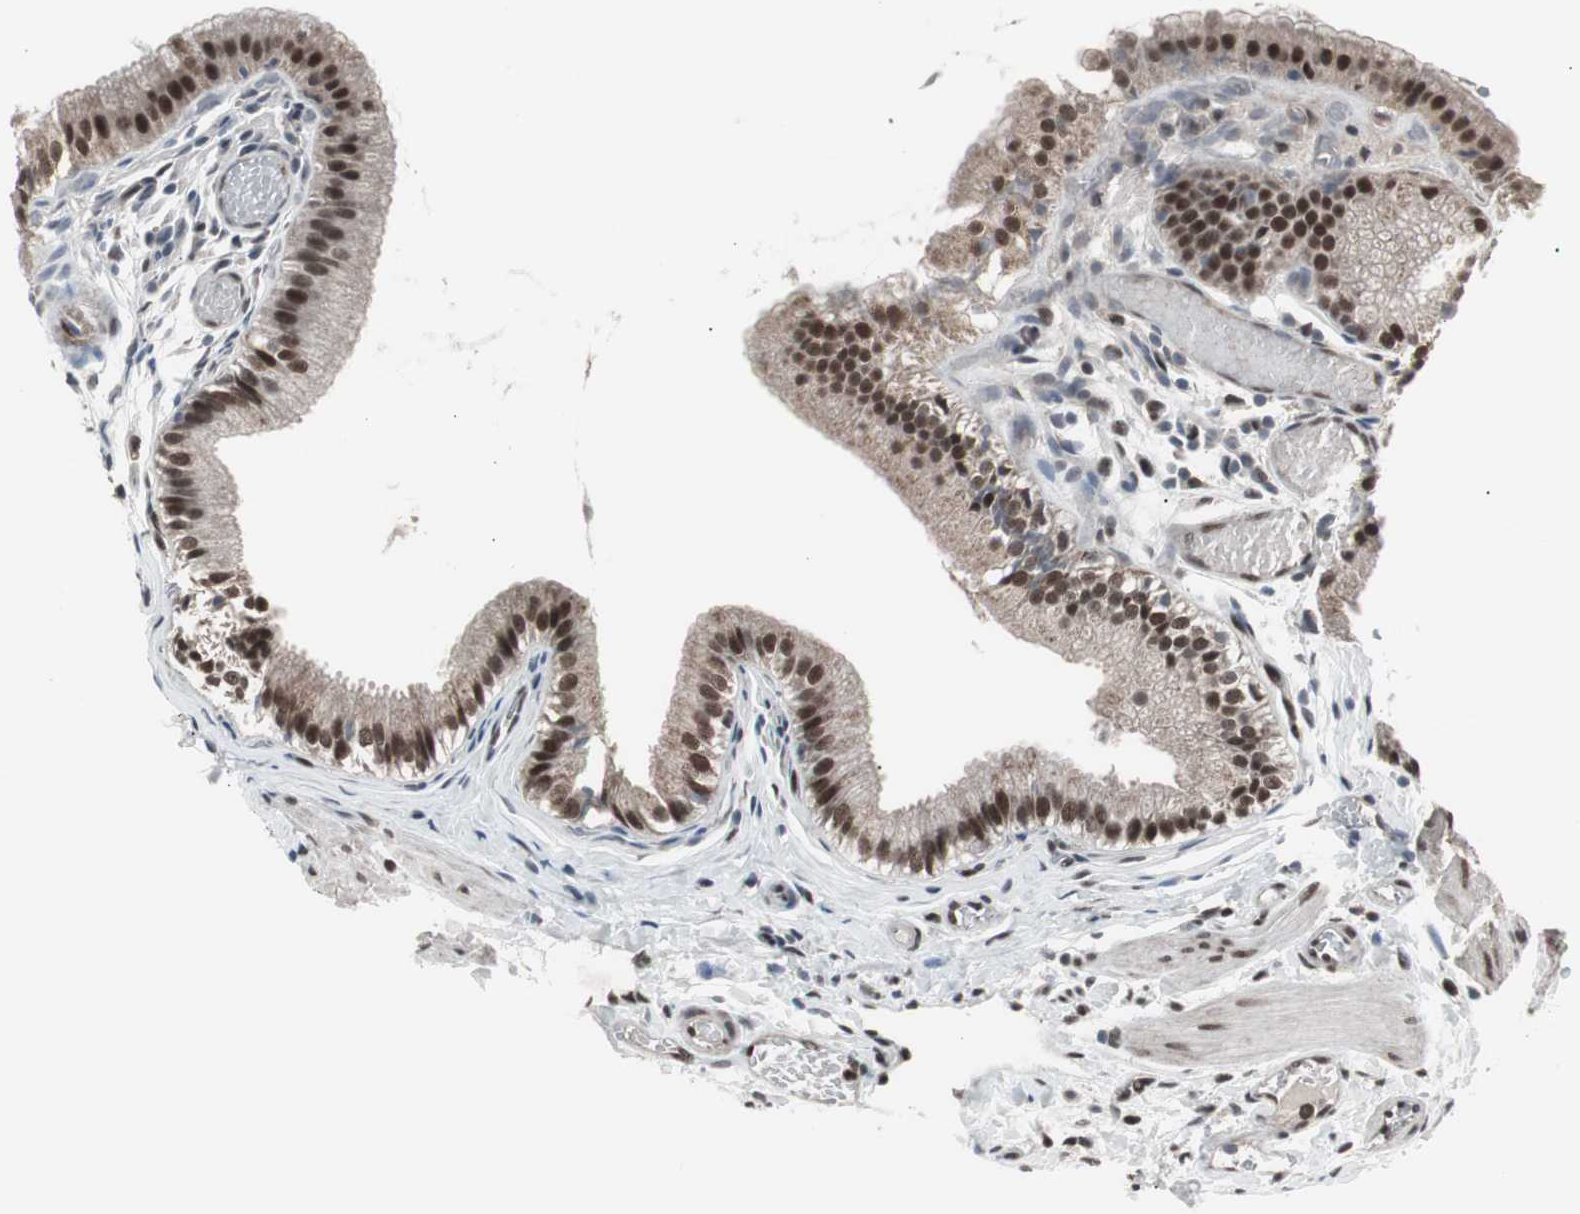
{"staining": {"intensity": "strong", "quantity": ">75%", "location": "nuclear"}, "tissue": "gallbladder", "cell_type": "Glandular cells", "image_type": "normal", "snomed": [{"axis": "morphology", "description": "Normal tissue, NOS"}, {"axis": "topography", "description": "Gallbladder"}], "caption": "Unremarkable gallbladder was stained to show a protein in brown. There is high levels of strong nuclear expression in about >75% of glandular cells.", "gene": "RXRA", "patient": {"sex": "female", "age": 26}}